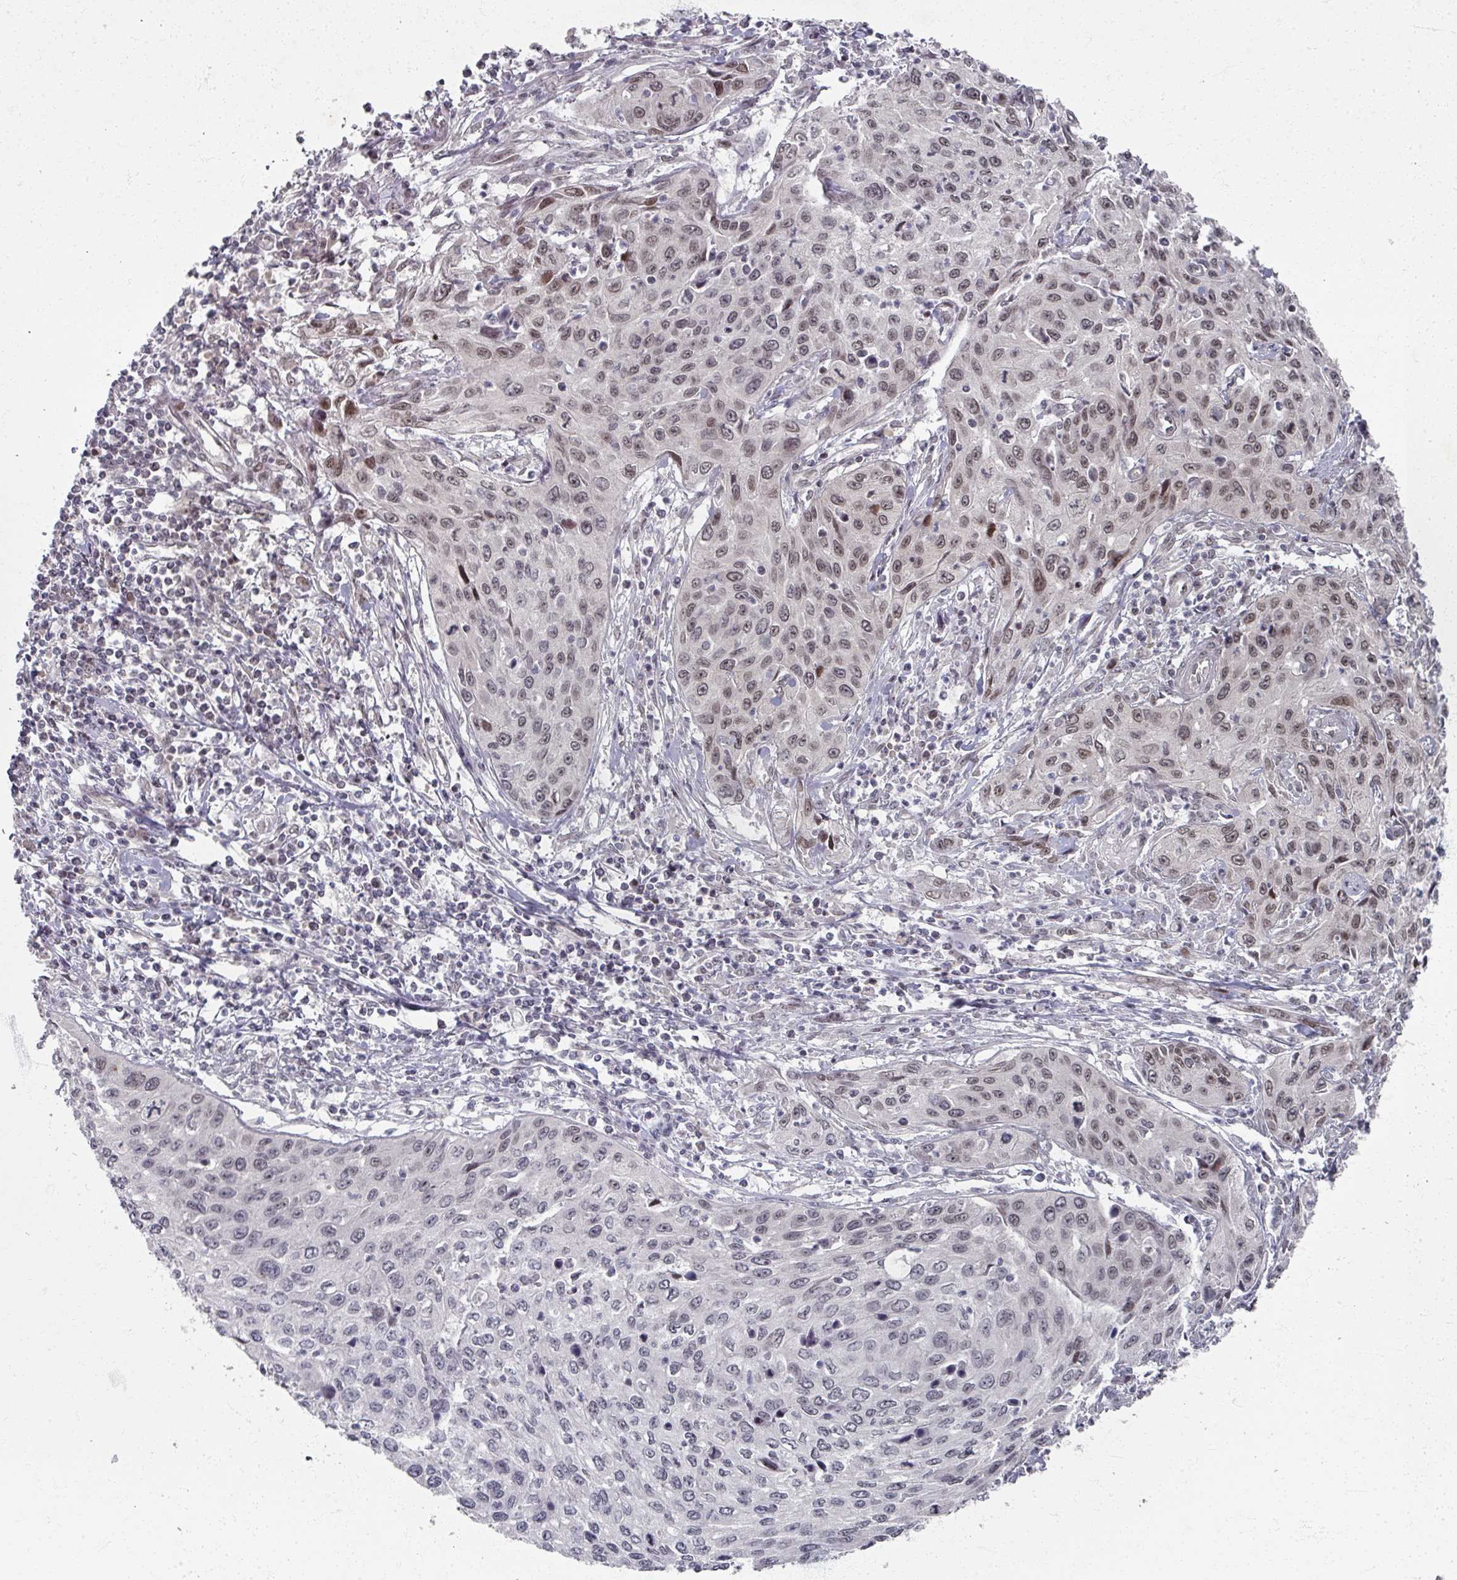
{"staining": {"intensity": "moderate", "quantity": "25%-75%", "location": "nuclear"}, "tissue": "cervical cancer", "cell_type": "Tumor cells", "image_type": "cancer", "snomed": [{"axis": "morphology", "description": "Squamous cell carcinoma, NOS"}, {"axis": "topography", "description": "Cervix"}], "caption": "This is a photomicrograph of IHC staining of cervical squamous cell carcinoma, which shows moderate expression in the nuclear of tumor cells.", "gene": "PSKH1", "patient": {"sex": "female", "age": 32}}